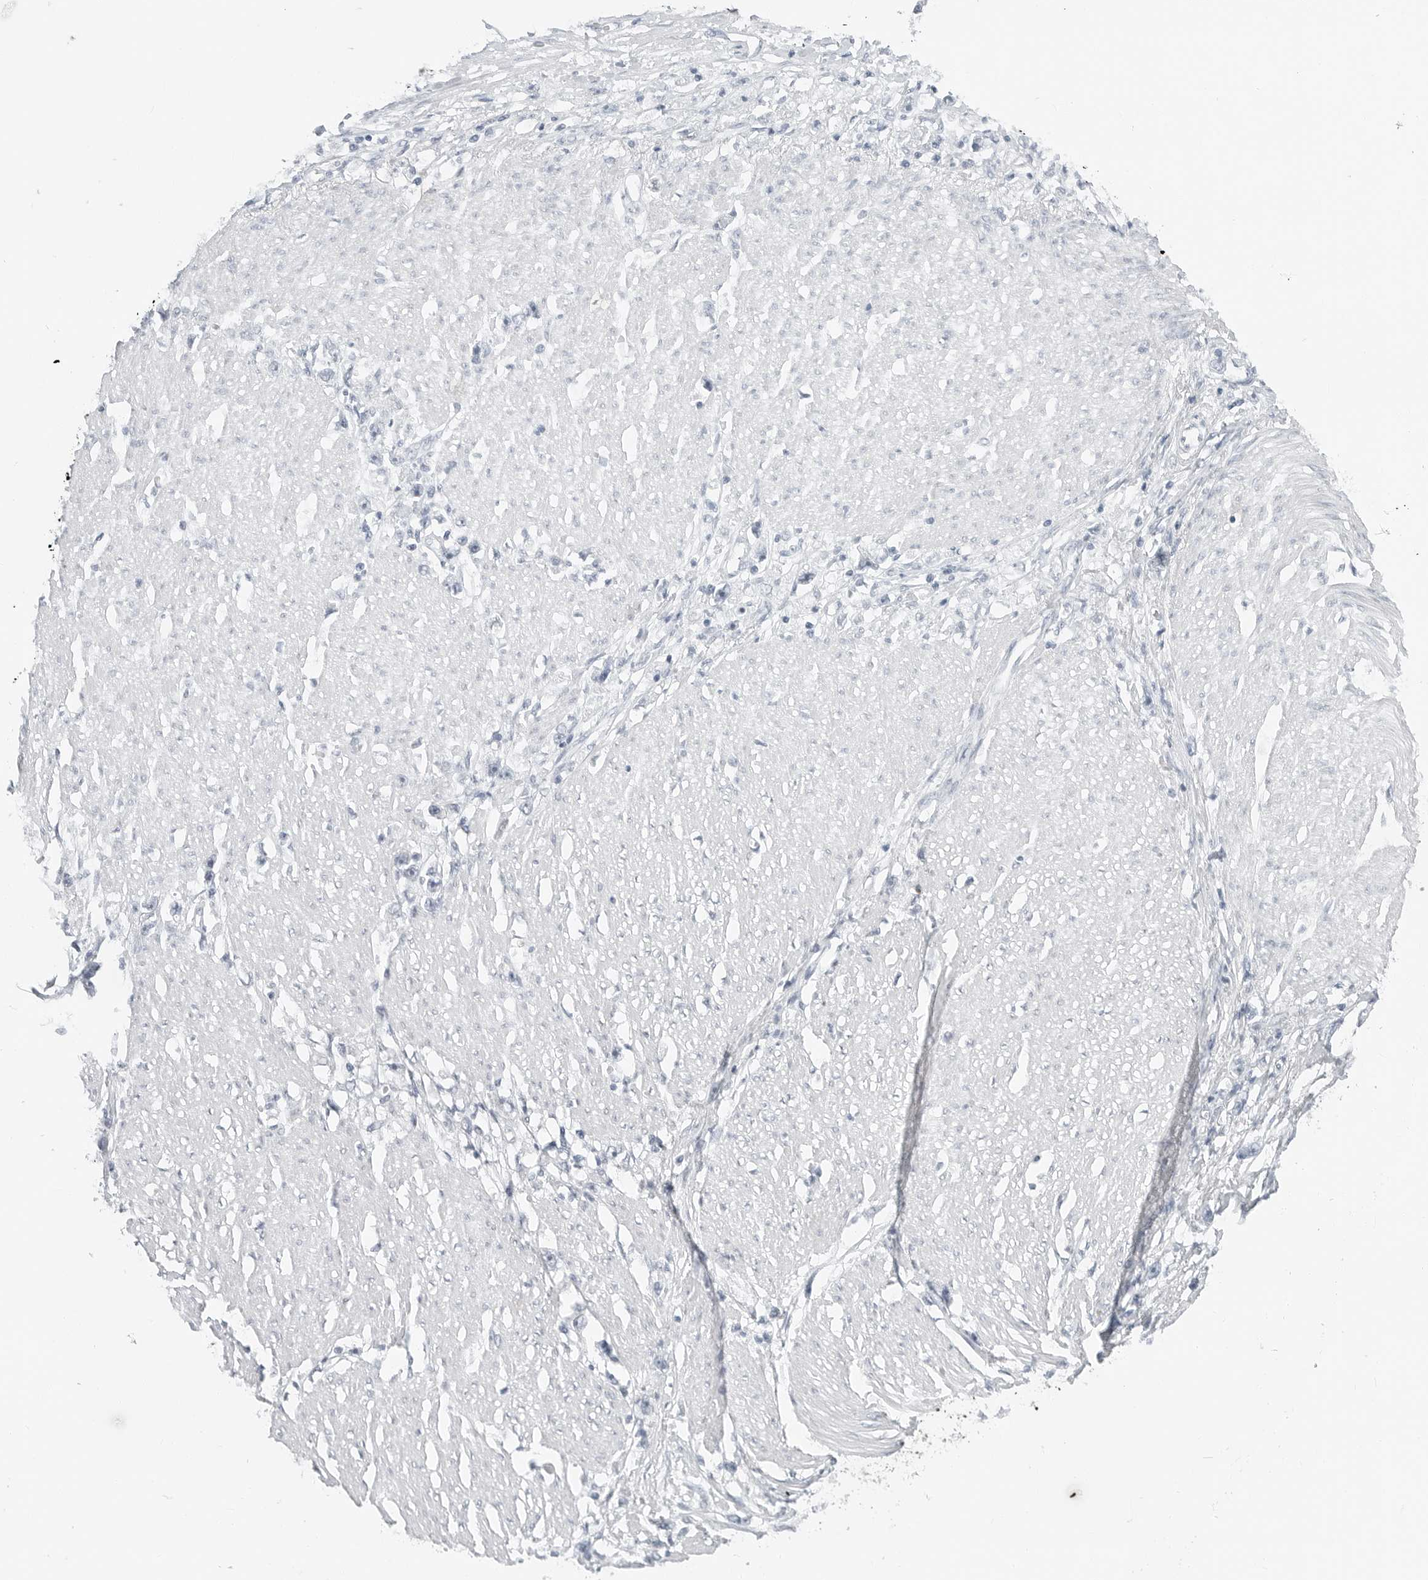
{"staining": {"intensity": "negative", "quantity": "none", "location": "none"}, "tissue": "stomach cancer", "cell_type": "Tumor cells", "image_type": "cancer", "snomed": [{"axis": "morphology", "description": "Adenocarcinoma, NOS"}, {"axis": "topography", "description": "Stomach"}], "caption": "This is a photomicrograph of immunohistochemistry staining of stomach cancer (adenocarcinoma), which shows no expression in tumor cells.", "gene": "XIRP1", "patient": {"sex": "female", "age": 59}}